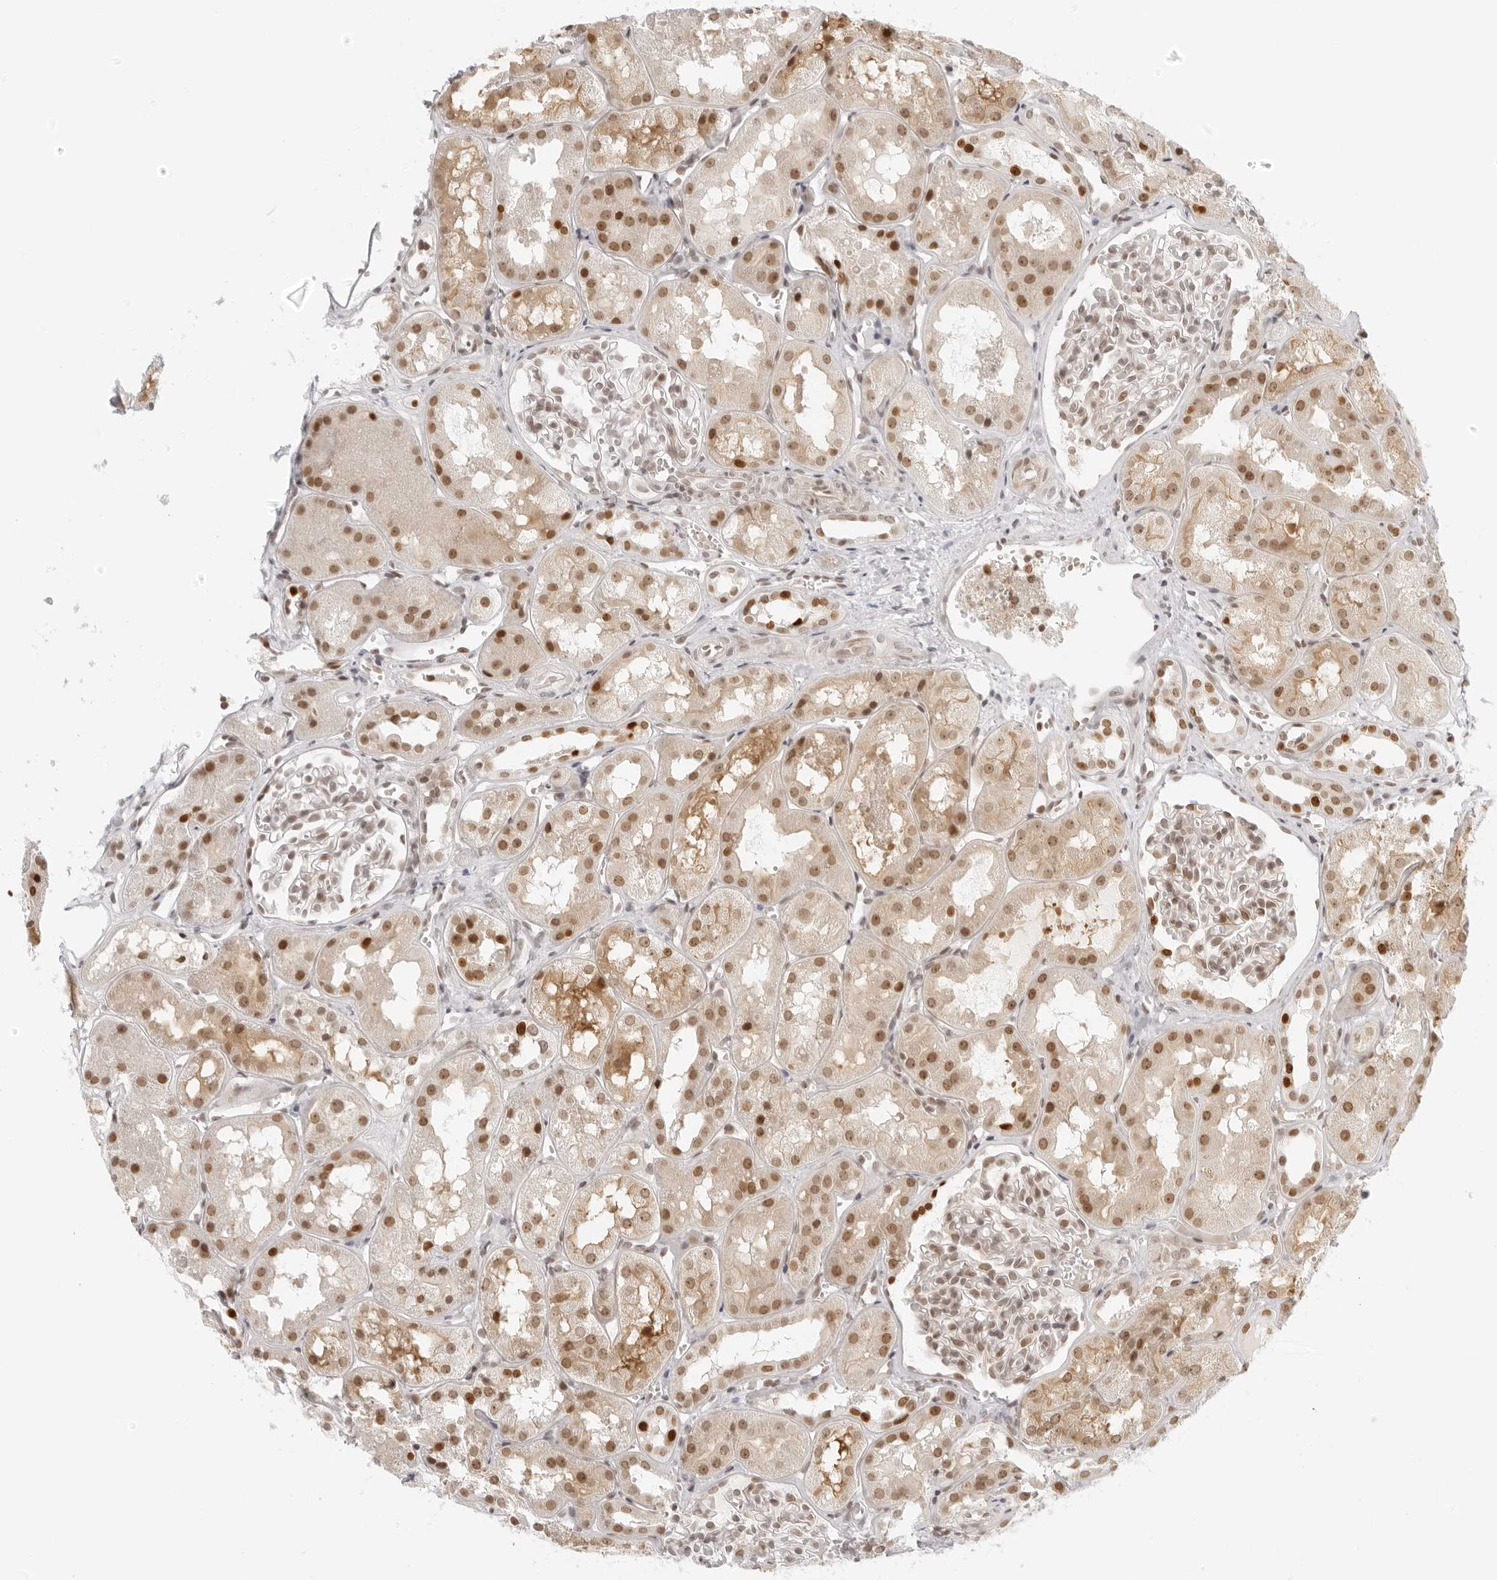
{"staining": {"intensity": "weak", "quantity": "25%-75%", "location": "nuclear"}, "tissue": "kidney", "cell_type": "Cells in glomeruli", "image_type": "normal", "snomed": [{"axis": "morphology", "description": "Normal tissue, NOS"}, {"axis": "topography", "description": "Kidney"}], "caption": "Immunohistochemical staining of unremarkable kidney exhibits low levels of weak nuclear expression in about 25%-75% of cells in glomeruli. (DAB IHC, brown staining for protein, blue staining for nuclei).", "gene": "RCC1", "patient": {"sex": "male", "age": 16}}